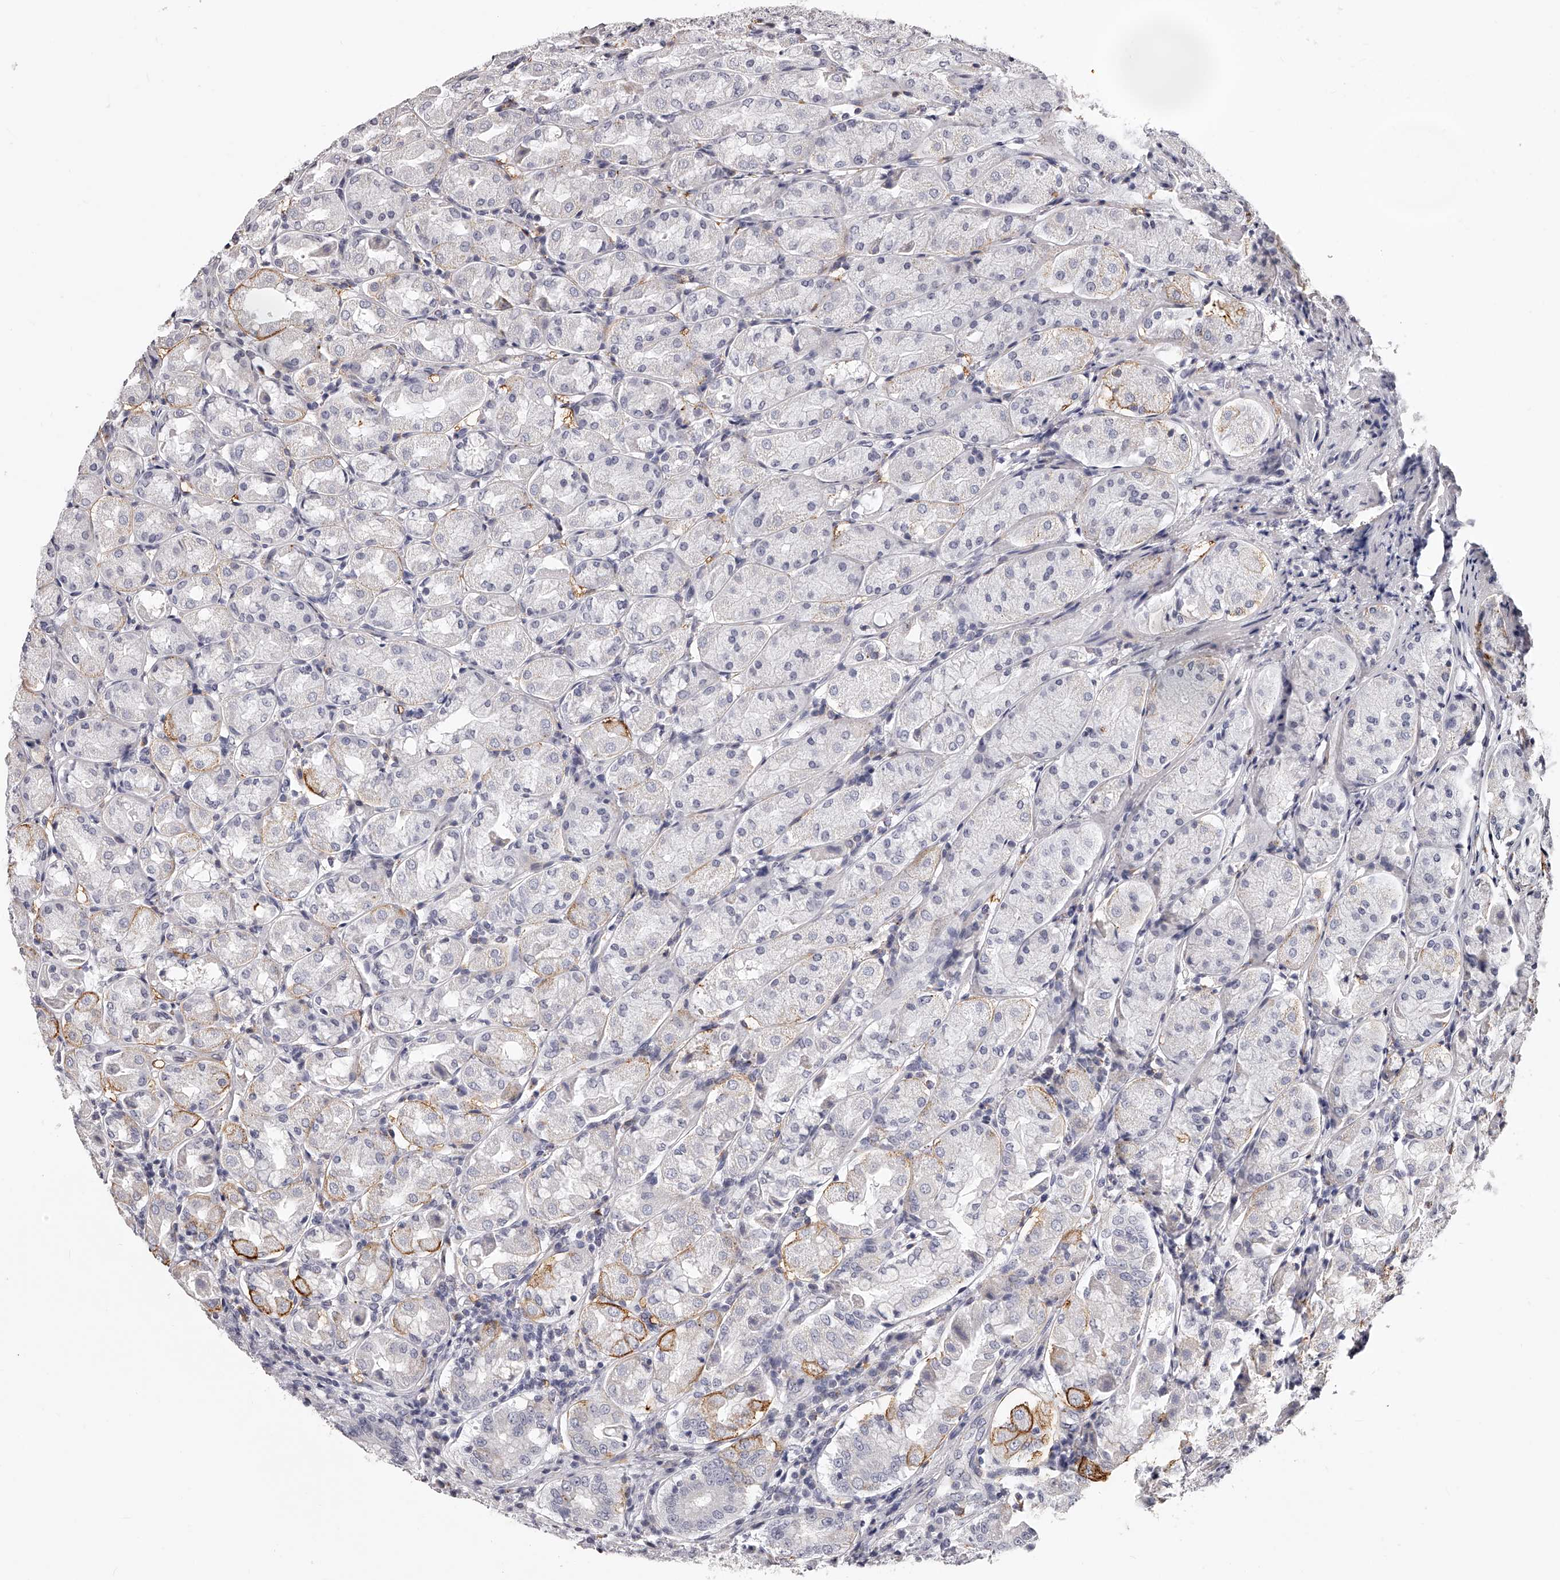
{"staining": {"intensity": "moderate", "quantity": "<25%", "location": "cytoplasmic/membranous"}, "tissue": "stomach", "cell_type": "Glandular cells", "image_type": "normal", "snomed": [{"axis": "morphology", "description": "Normal tissue, NOS"}, {"axis": "topography", "description": "Stomach"}, {"axis": "topography", "description": "Stomach, lower"}], "caption": "Stomach stained with a brown dye shows moderate cytoplasmic/membranous positive expression in approximately <25% of glandular cells.", "gene": "DMRT1", "patient": {"sex": "female", "age": 56}}